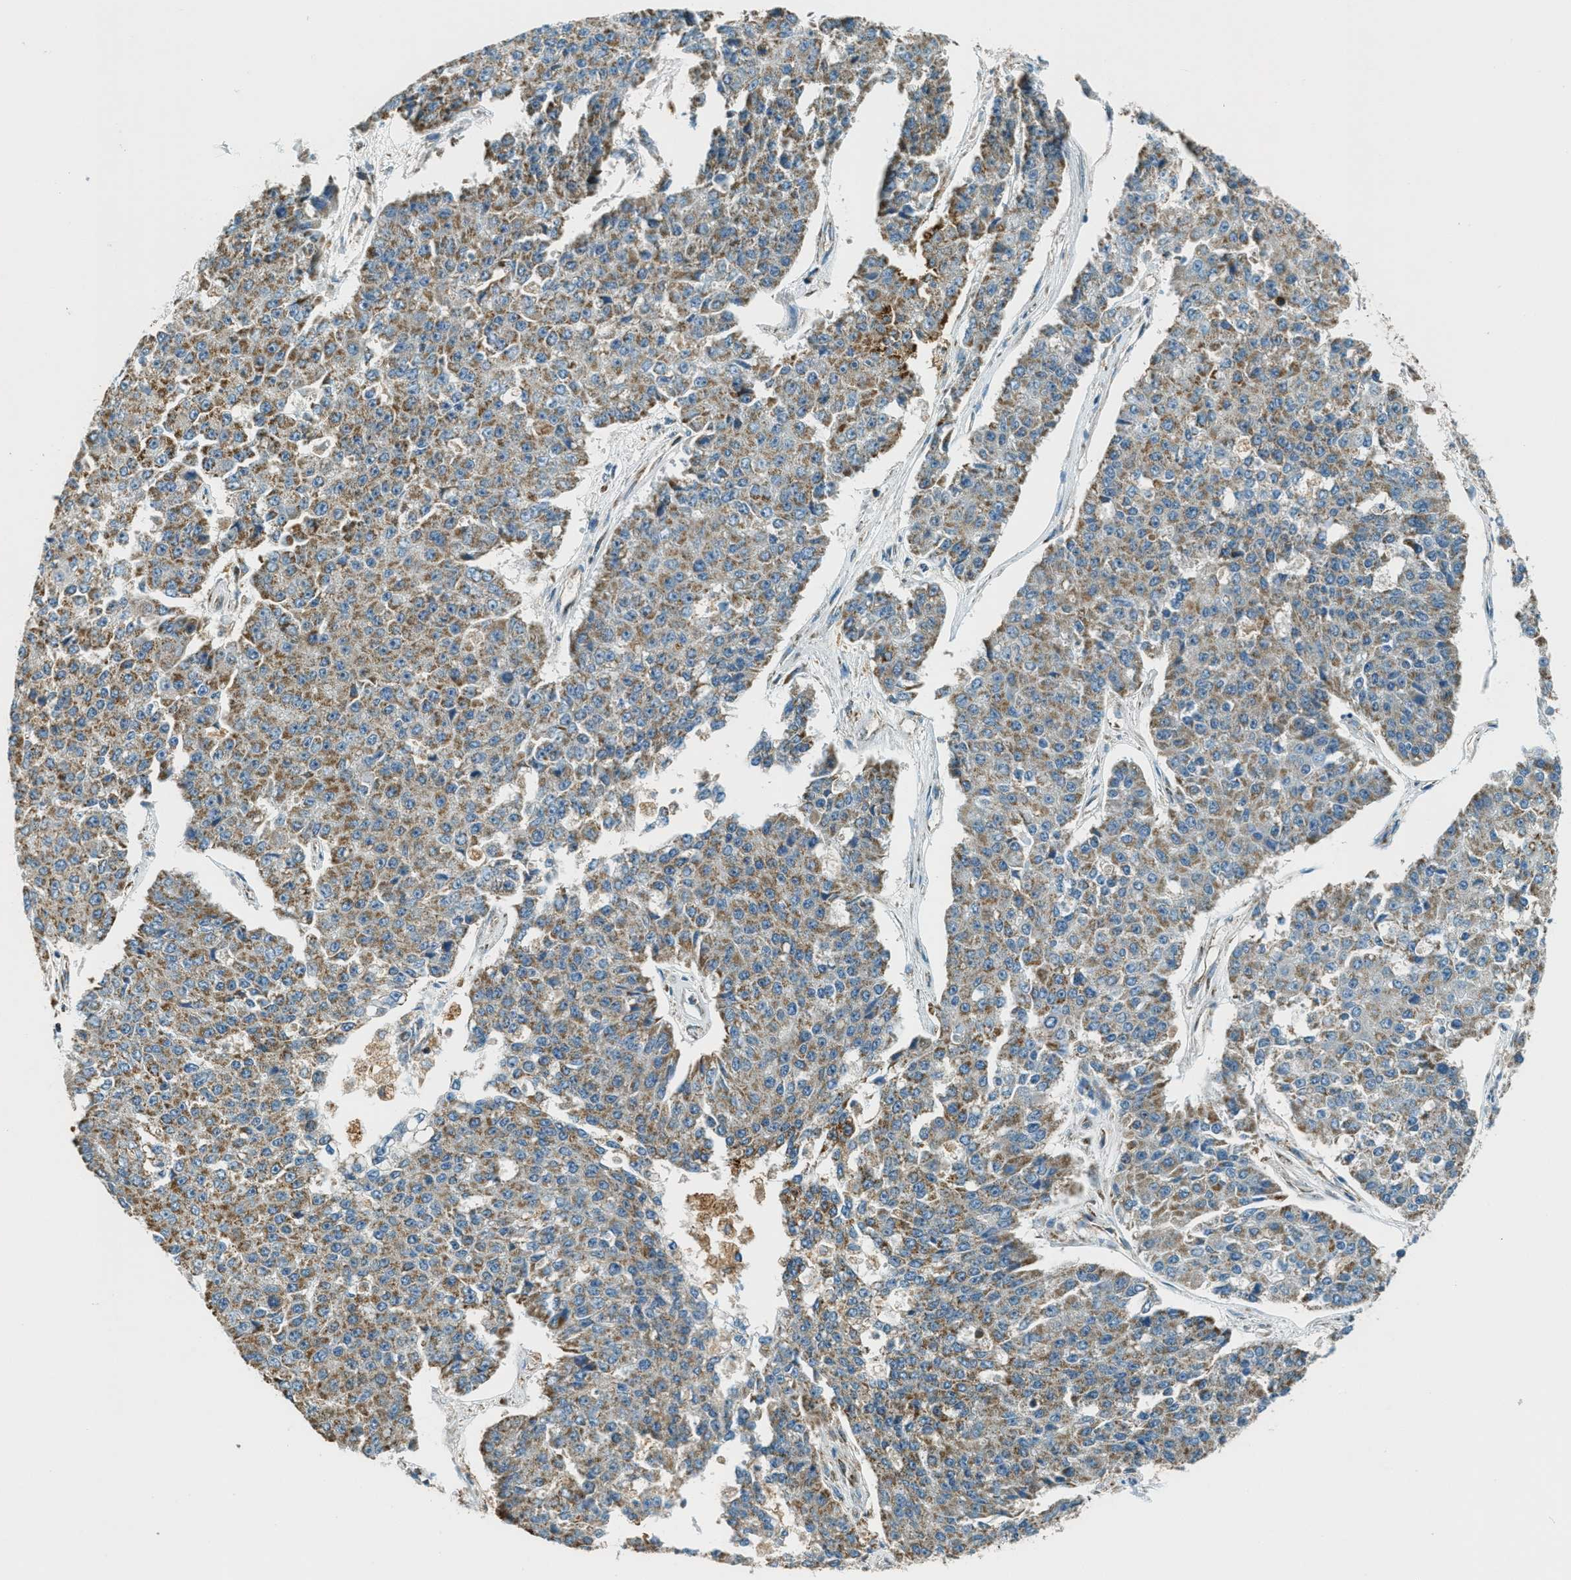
{"staining": {"intensity": "moderate", "quantity": ">75%", "location": "cytoplasmic/membranous"}, "tissue": "pancreatic cancer", "cell_type": "Tumor cells", "image_type": "cancer", "snomed": [{"axis": "morphology", "description": "Adenocarcinoma, NOS"}, {"axis": "topography", "description": "Pancreas"}], "caption": "Adenocarcinoma (pancreatic) stained with a protein marker reveals moderate staining in tumor cells.", "gene": "CHST15", "patient": {"sex": "male", "age": 50}}